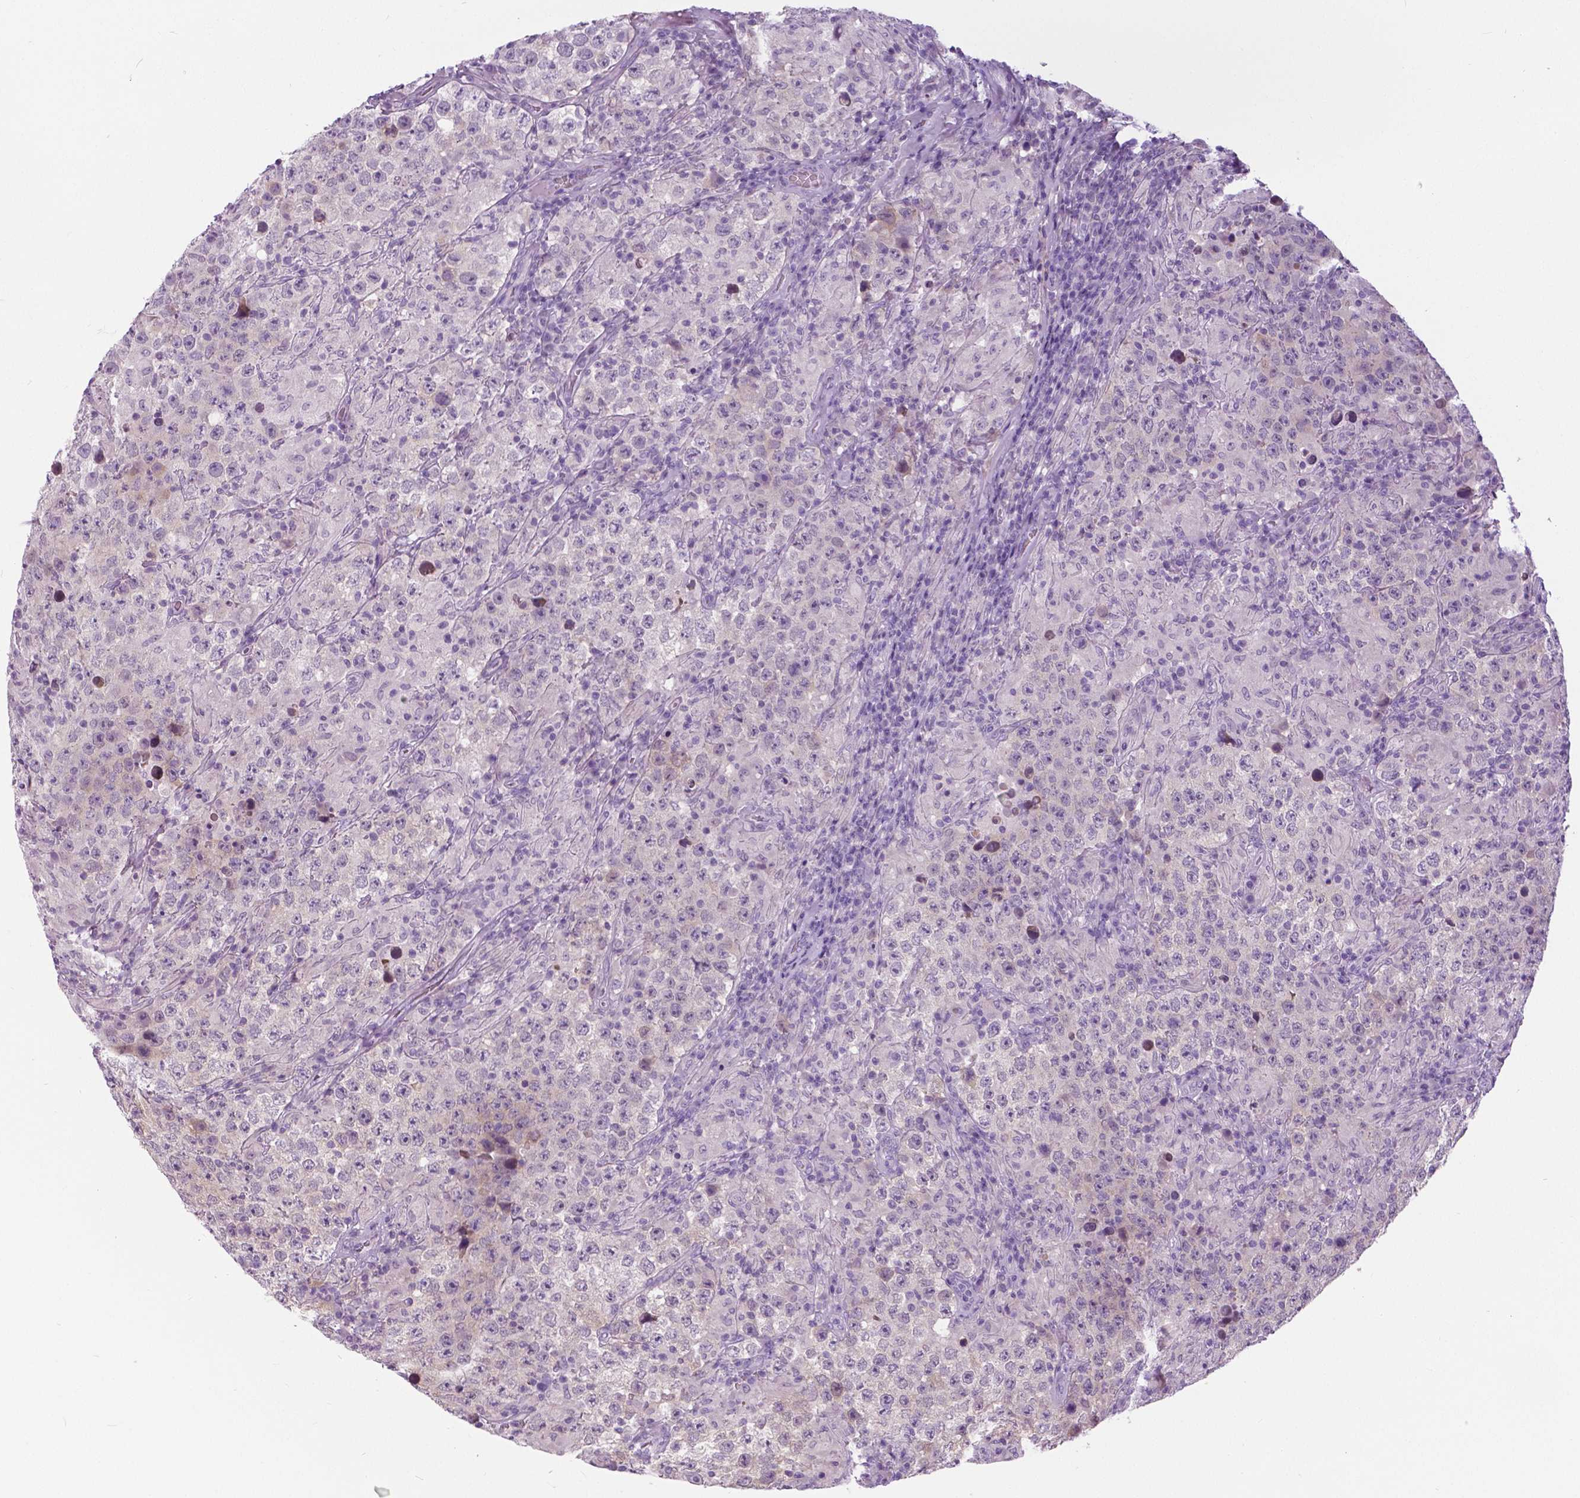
{"staining": {"intensity": "negative", "quantity": "none", "location": "none"}, "tissue": "testis cancer", "cell_type": "Tumor cells", "image_type": "cancer", "snomed": [{"axis": "morphology", "description": "Seminoma, NOS"}, {"axis": "morphology", "description": "Carcinoma, Embryonal, NOS"}, {"axis": "topography", "description": "Testis"}], "caption": "Immunohistochemical staining of human testis cancer shows no significant positivity in tumor cells.", "gene": "TP53TG5", "patient": {"sex": "male", "age": 41}}